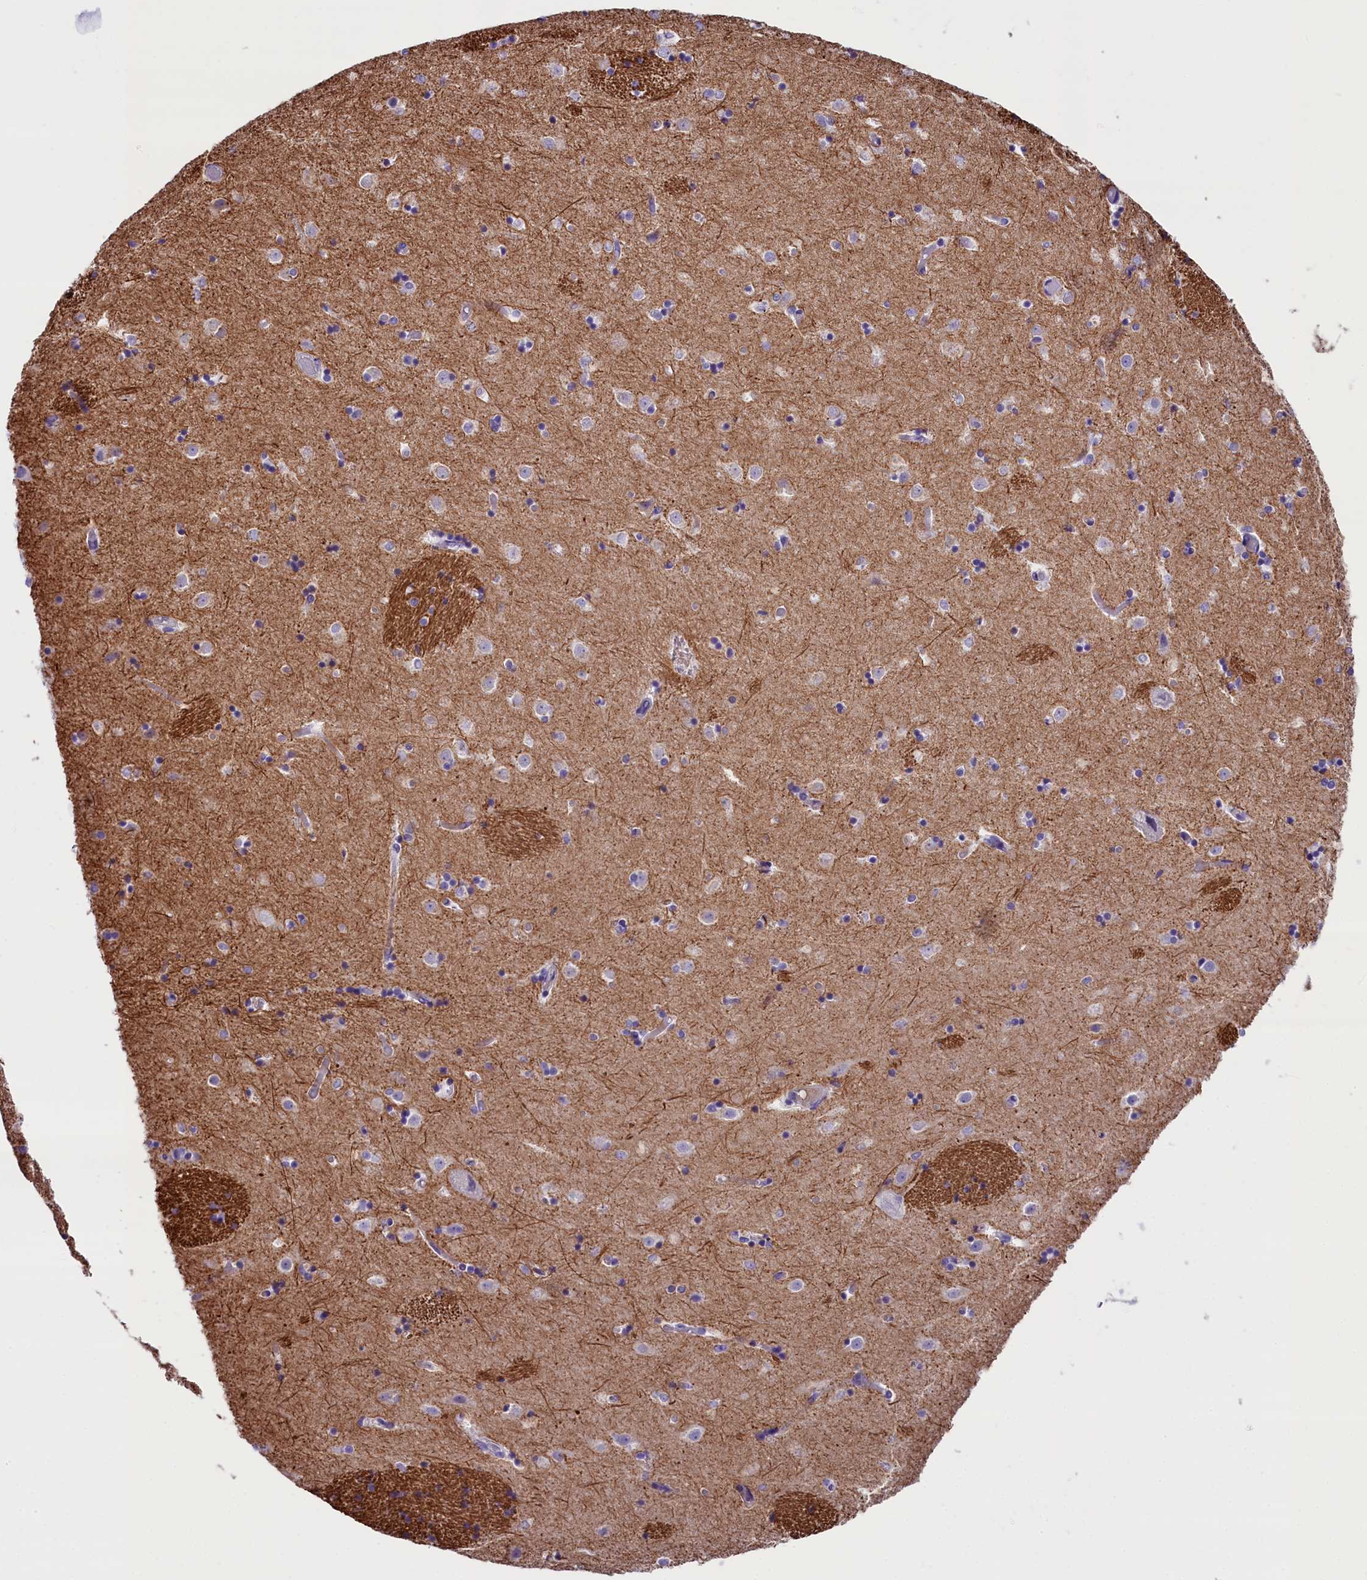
{"staining": {"intensity": "negative", "quantity": "none", "location": "none"}, "tissue": "caudate", "cell_type": "Glial cells", "image_type": "normal", "snomed": [{"axis": "morphology", "description": "Normal tissue, NOS"}, {"axis": "topography", "description": "Lateral ventricle wall"}], "caption": "Immunohistochemistry (IHC) photomicrograph of normal caudate: caudate stained with DAB demonstrates no significant protein staining in glial cells.", "gene": "SKIDA1", "patient": {"sex": "female", "age": 52}}